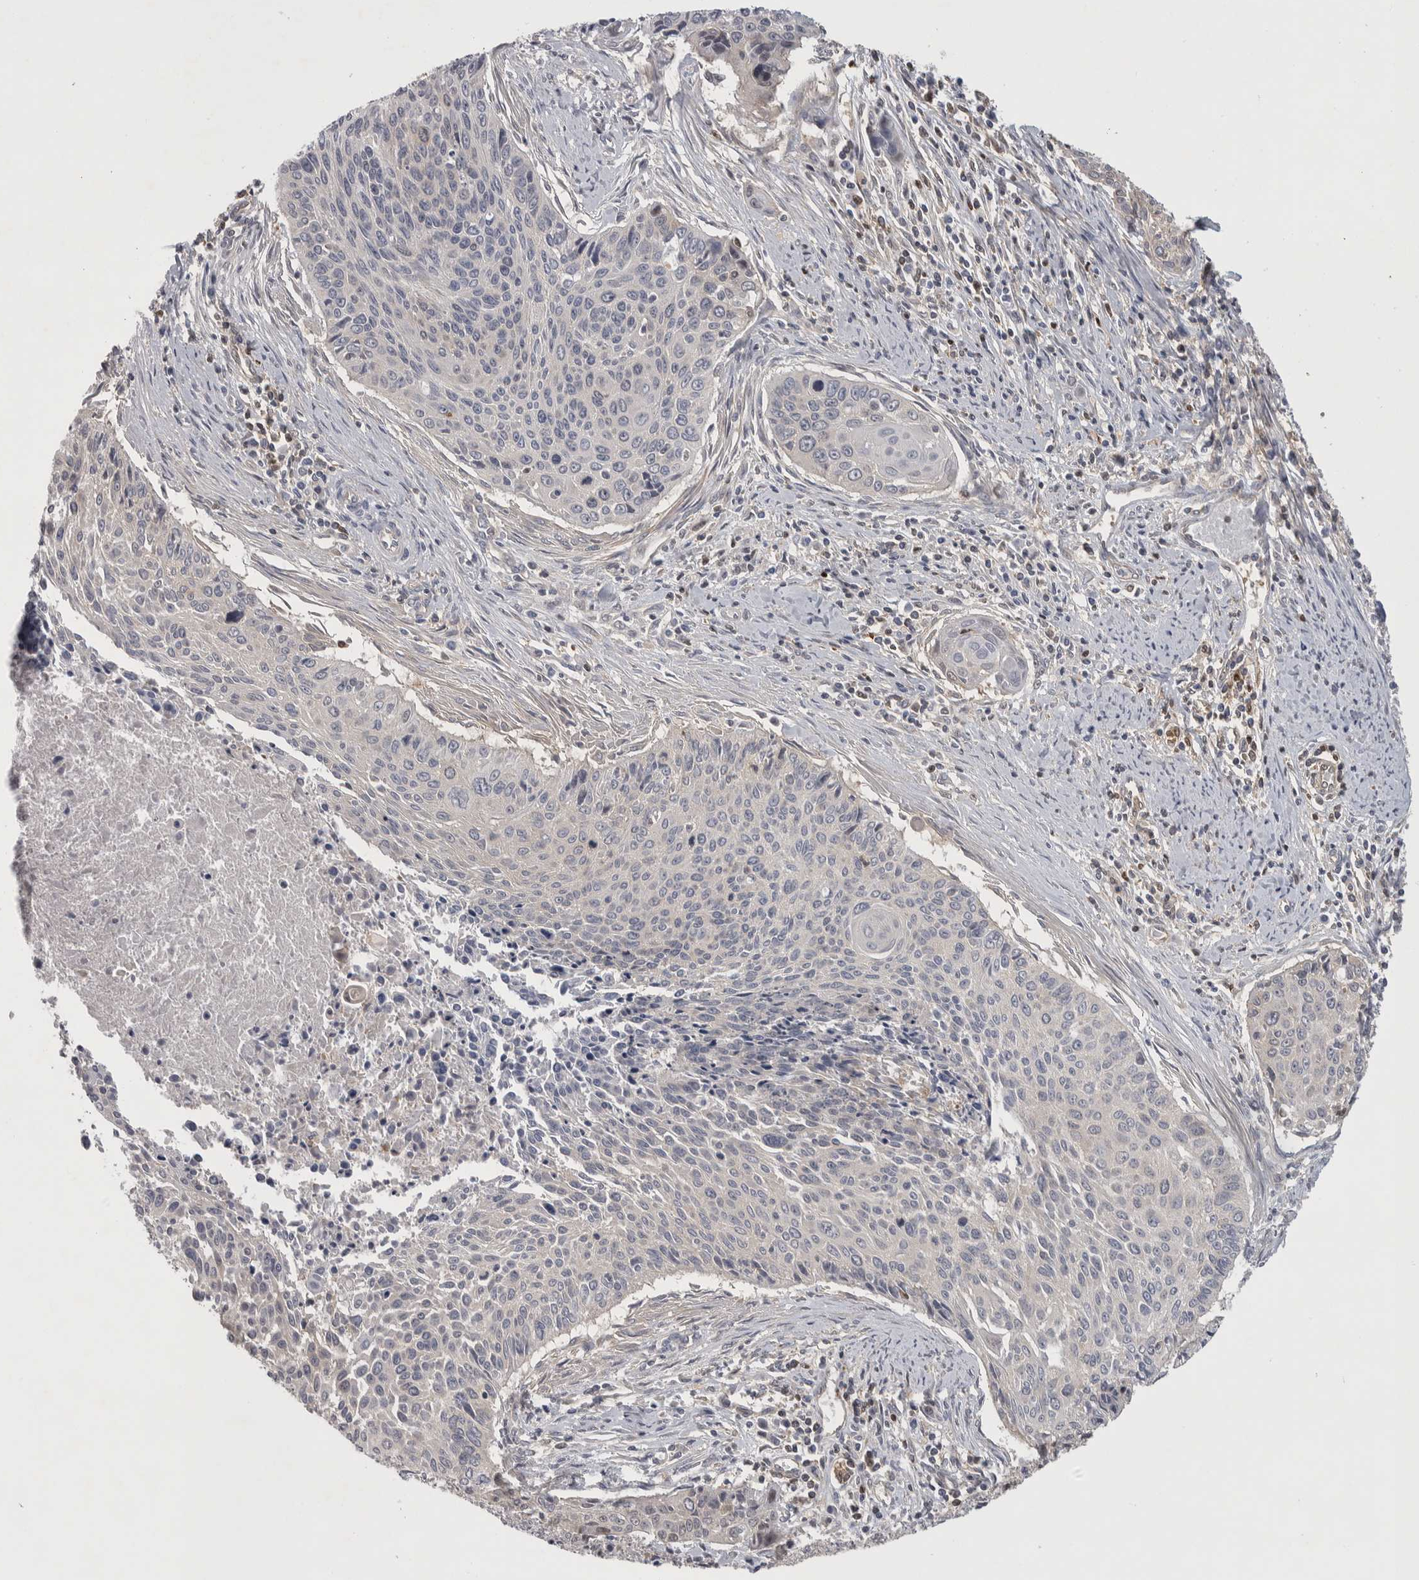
{"staining": {"intensity": "negative", "quantity": "none", "location": "none"}, "tissue": "cervical cancer", "cell_type": "Tumor cells", "image_type": "cancer", "snomed": [{"axis": "morphology", "description": "Squamous cell carcinoma, NOS"}, {"axis": "topography", "description": "Cervix"}], "caption": "This is an immunohistochemistry photomicrograph of cervical squamous cell carcinoma. There is no positivity in tumor cells.", "gene": "NFKB2", "patient": {"sex": "female", "age": 55}}